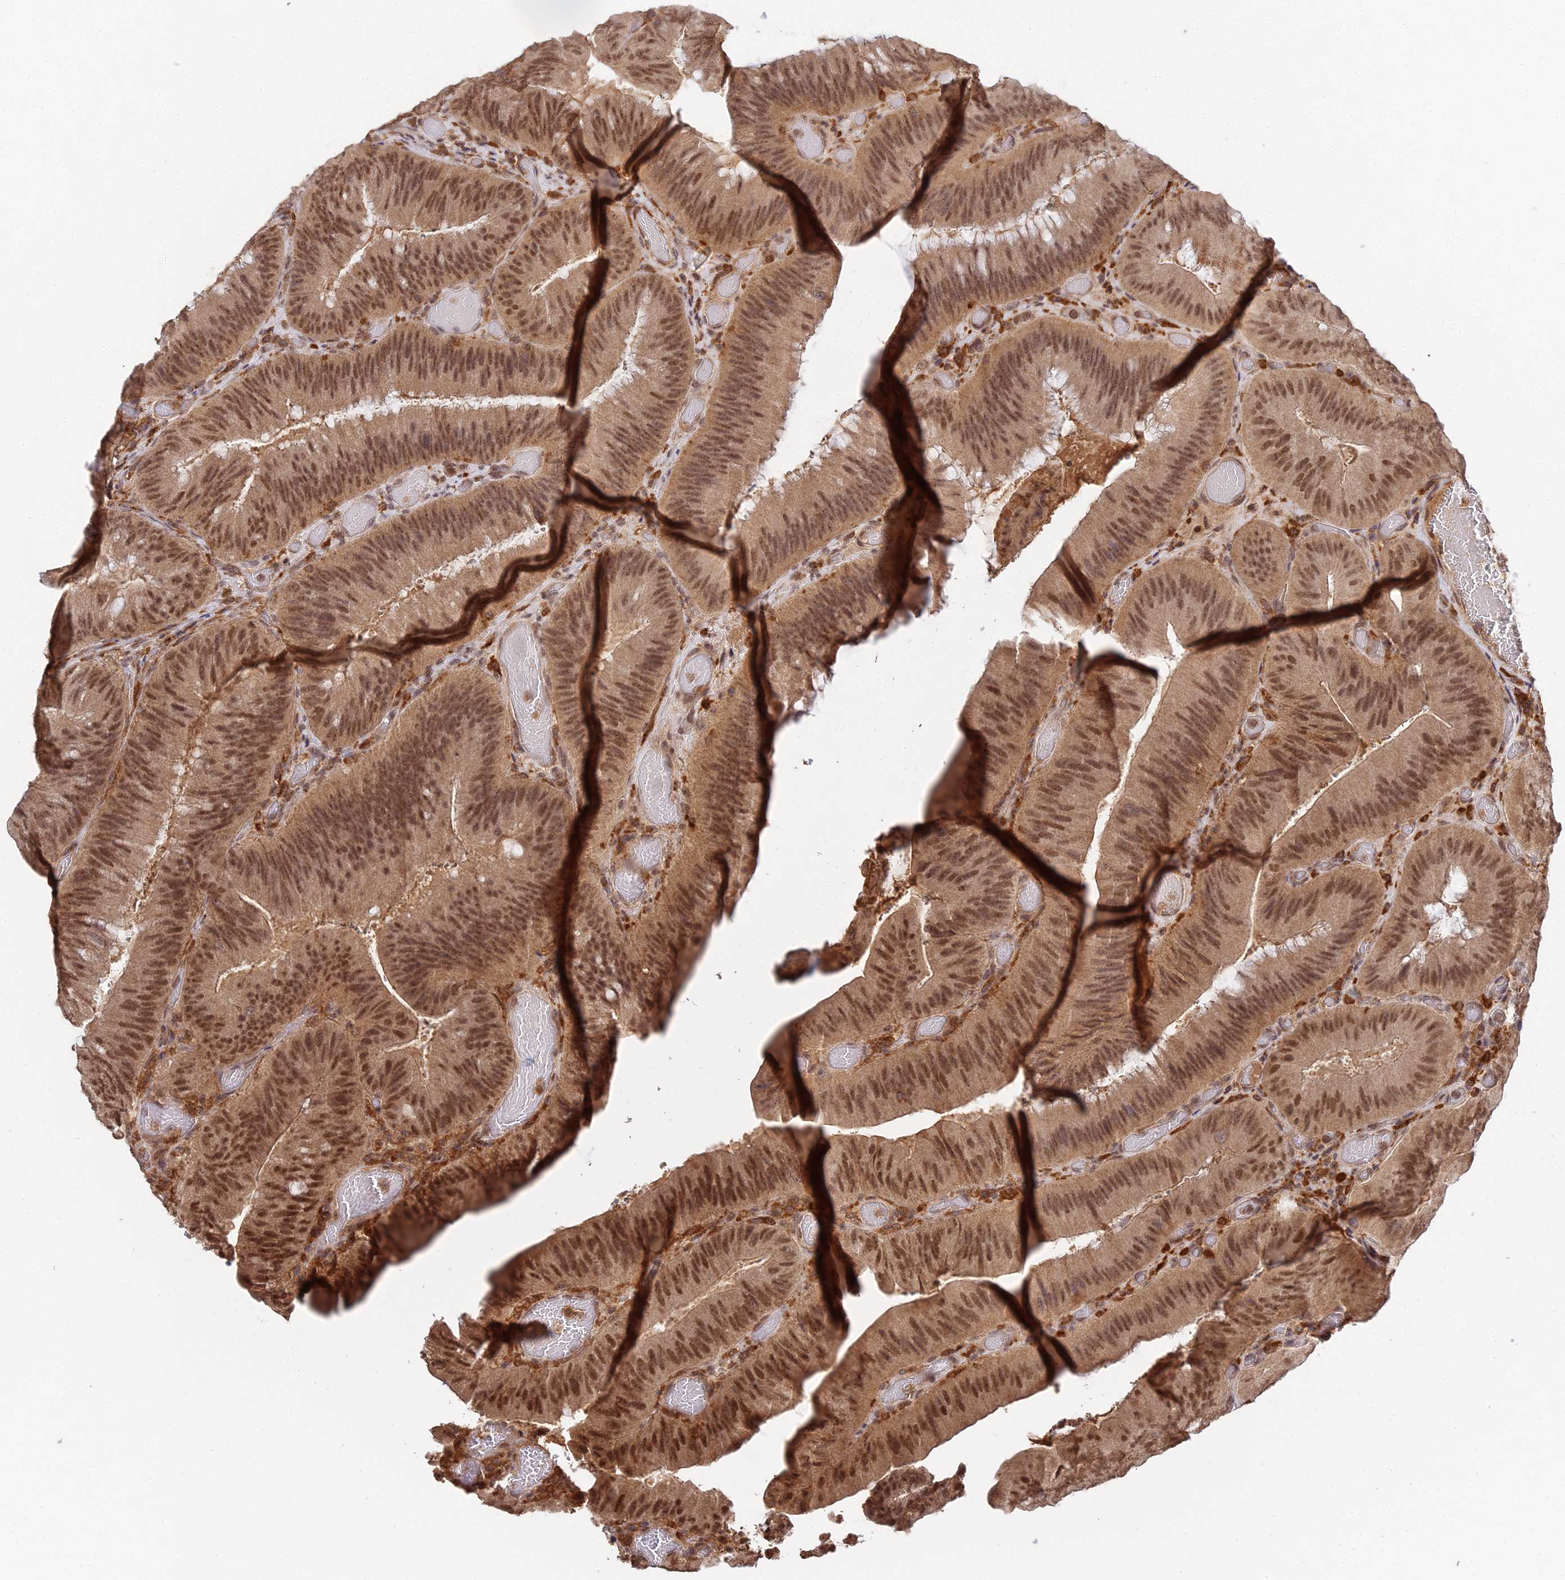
{"staining": {"intensity": "moderate", "quantity": ">75%", "location": "cytoplasmic/membranous,nuclear"}, "tissue": "colorectal cancer", "cell_type": "Tumor cells", "image_type": "cancer", "snomed": [{"axis": "morphology", "description": "Adenocarcinoma, NOS"}, {"axis": "topography", "description": "Colon"}], "caption": "Approximately >75% of tumor cells in colorectal cancer (adenocarcinoma) exhibit moderate cytoplasmic/membranous and nuclear protein positivity as visualized by brown immunohistochemical staining.", "gene": "TPRX1", "patient": {"sex": "female", "age": 43}}